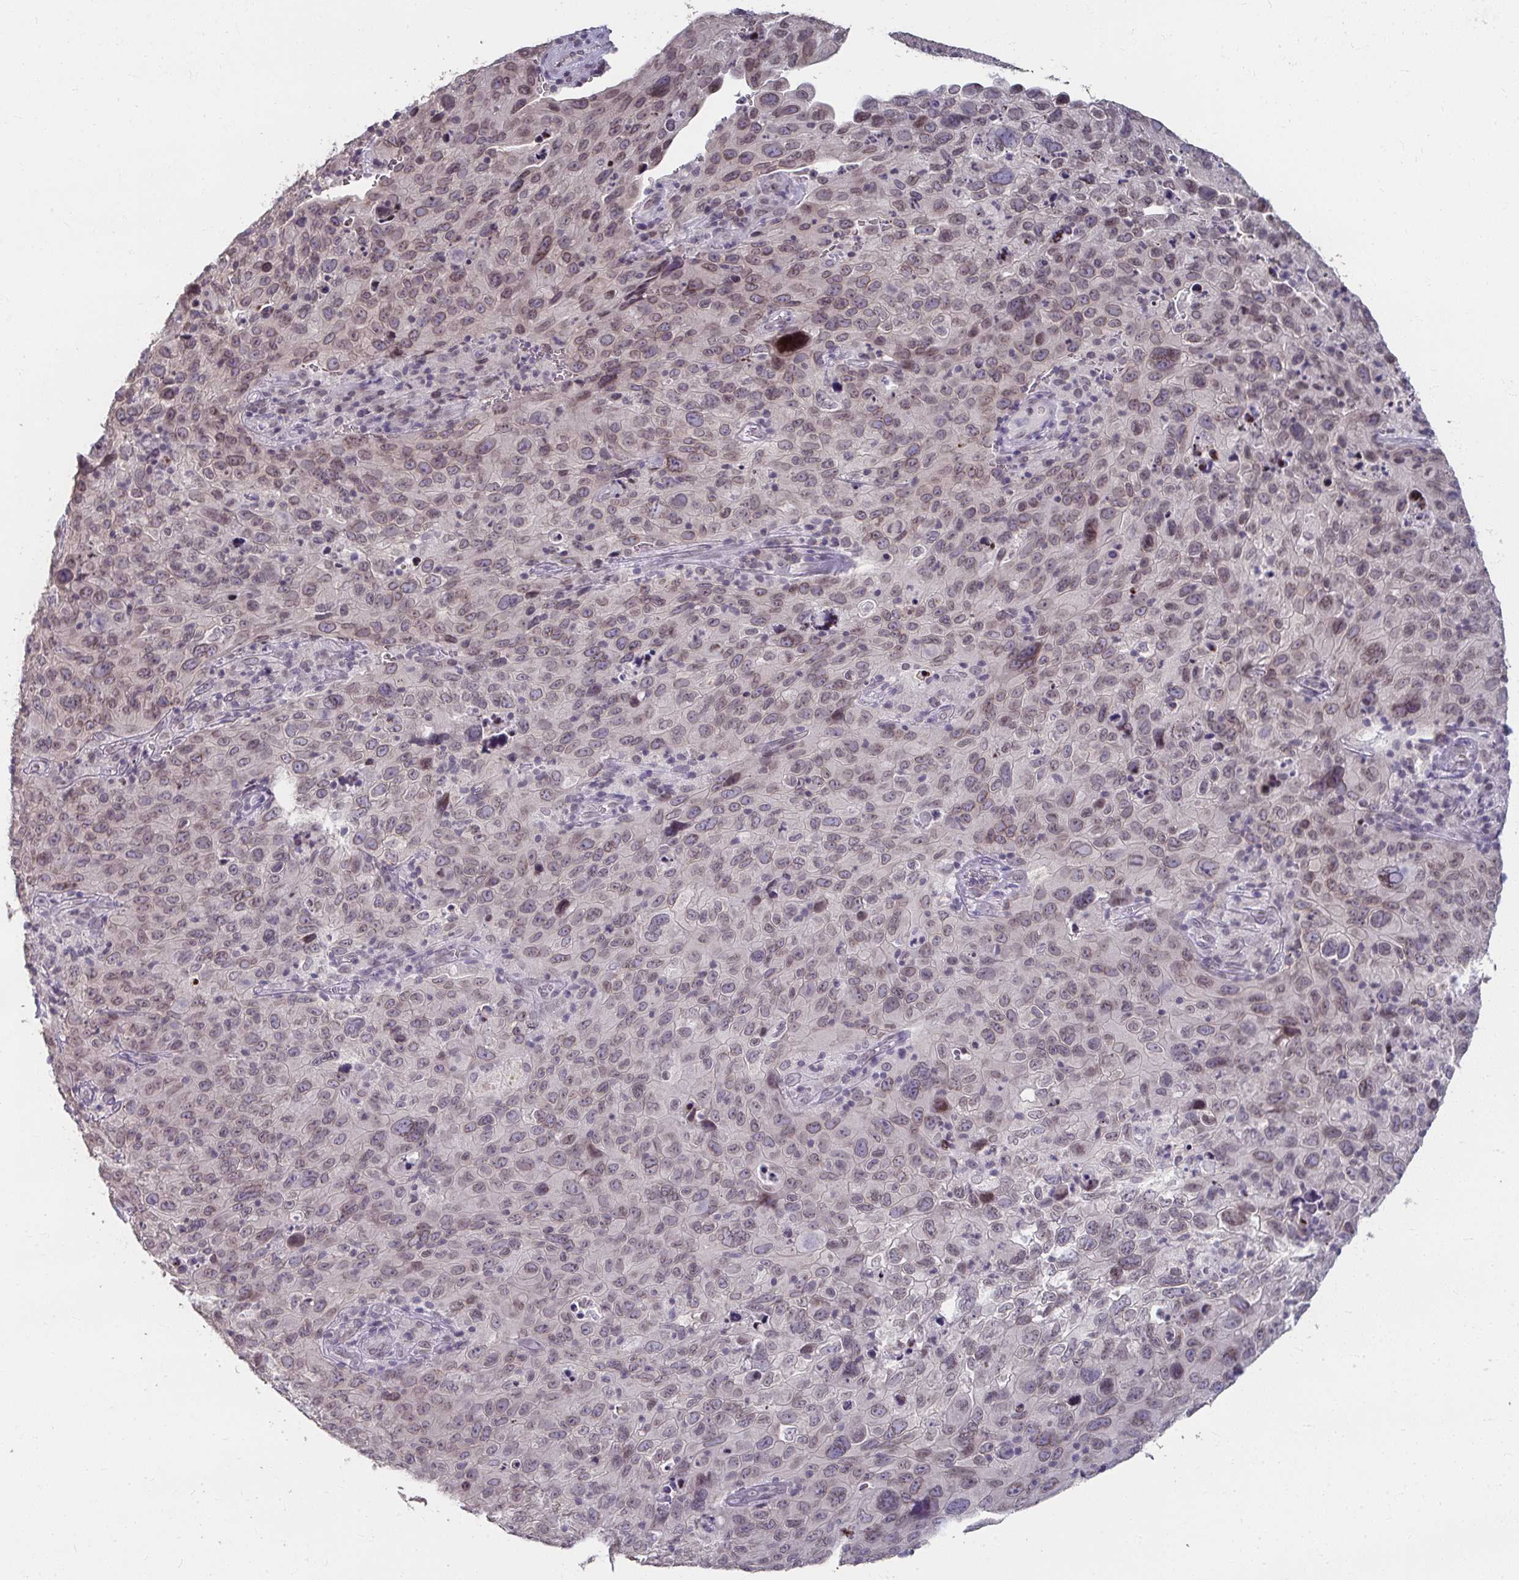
{"staining": {"intensity": "moderate", "quantity": ">75%", "location": "nuclear"}, "tissue": "cervical cancer", "cell_type": "Tumor cells", "image_type": "cancer", "snomed": [{"axis": "morphology", "description": "Squamous cell carcinoma, NOS"}, {"axis": "topography", "description": "Cervix"}], "caption": "Cervical cancer tissue displays moderate nuclear expression in approximately >75% of tumor cells (DAB (3,3'-diaminobenzidine) IHC with brightfield microscopy, high magnification).", "gene": "NUP133", "patient": {"sex": "female", "age": 44}}